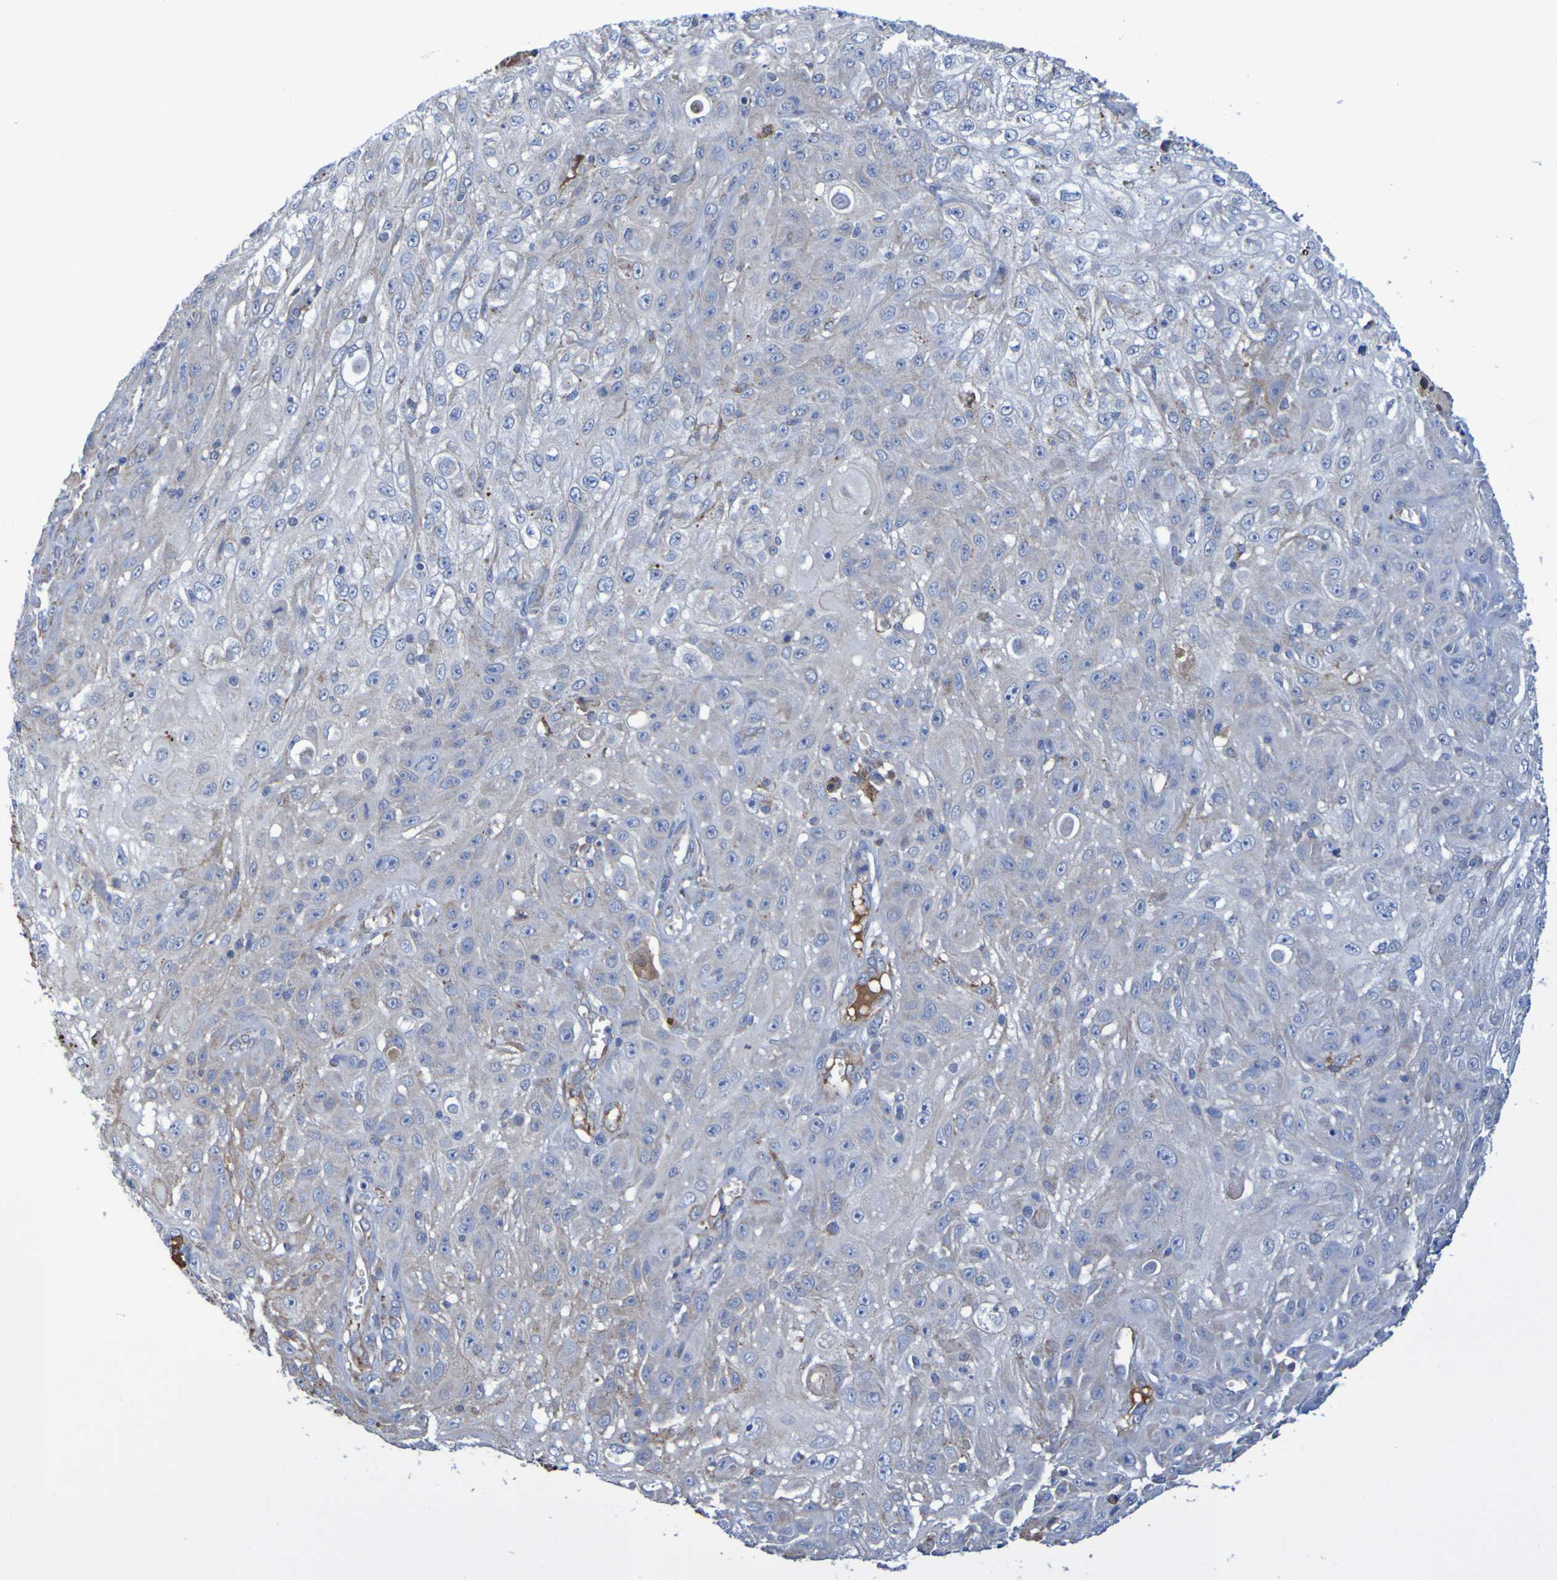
{"staining": {"intensity": "weak", "quantity": "<25%", "location": "cytoplasmic/membranous"}, "tissue": "skin cancer", "cell_type": "Tumor cells", "image_type": "cancer", "snomed": [{"axis": "morphology", "description": "Squamous cell carcinoma, NOS"}, {"axis": "topography", "description": "Skin"}], "caption": "This is an IHC image of skin cancer (squamous cell carcinoma). There is no staining in tumor cells.", "gene": "CNTN2", "patient": {"sex": "male", "age": 75}}